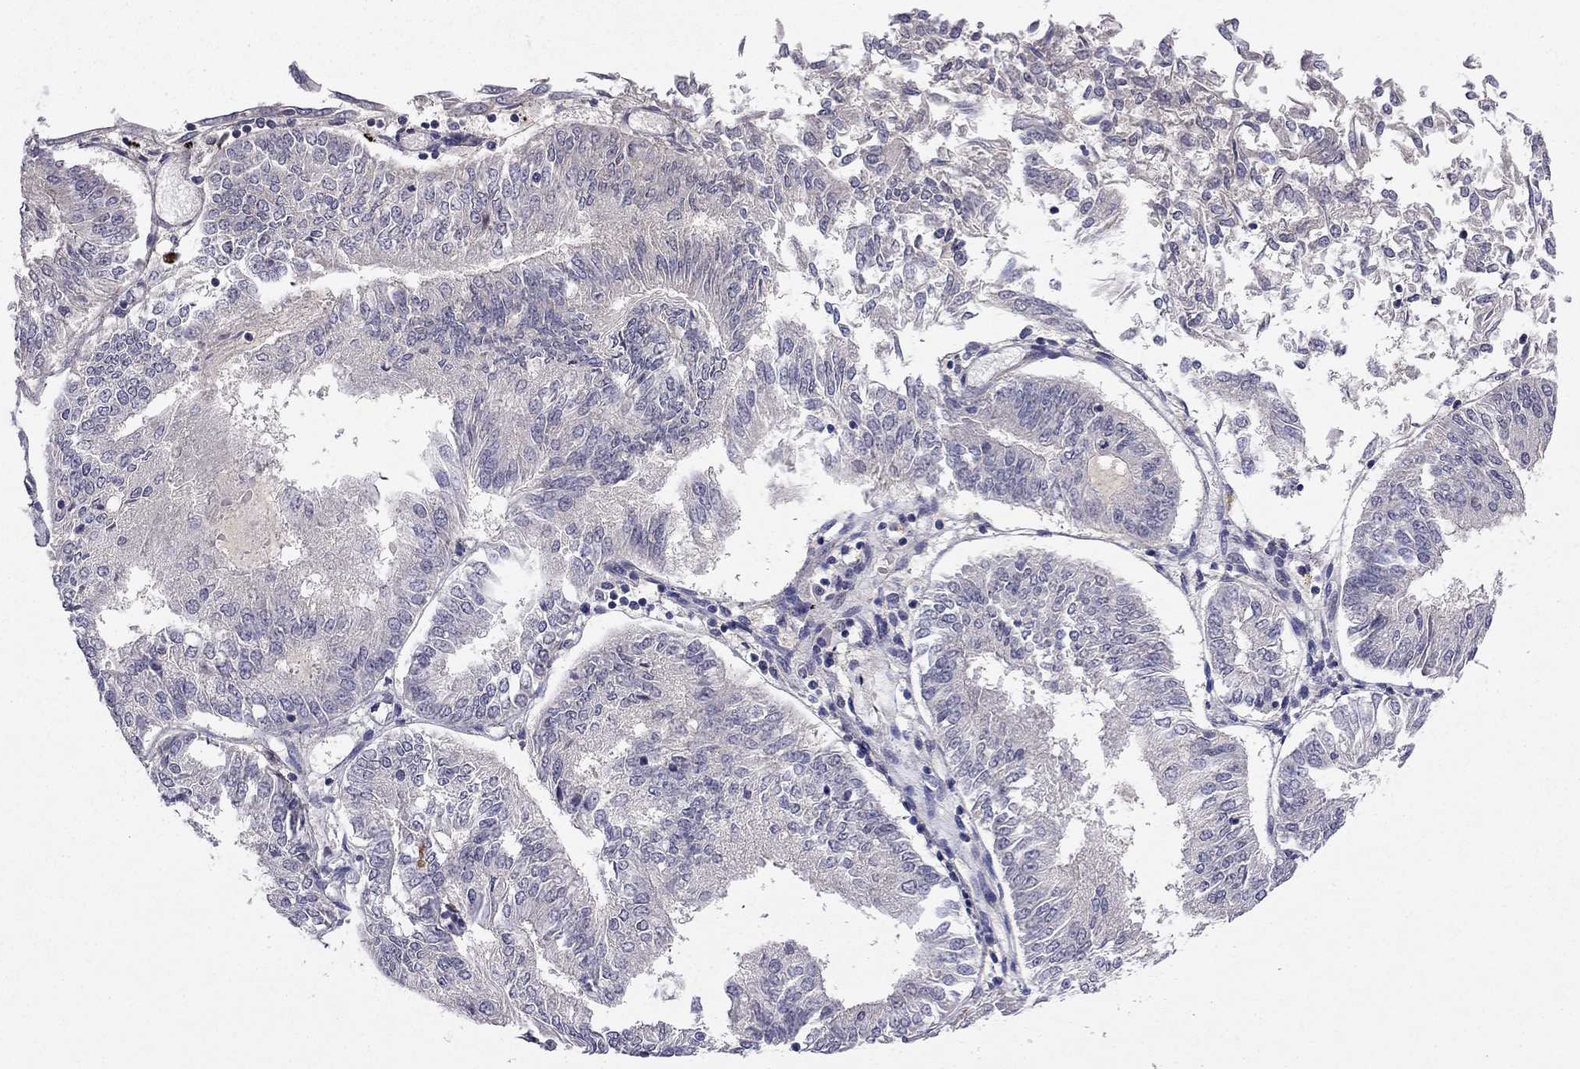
{"staining": {"intensity": "negative", "quantity": "none", "location": "none"}, "tissue": "endometrial cancer", "cell_type": "Tumor cells", "image_type": "cancer", "snomed": [{"axis": "morphology", "description": "Adenocarcinoma, NOS"}, {"axis": "topography", "description": "Endometrium"}], "caption": "Tumor cells are negative for brown protein staining in adenocarcinoma (endometrial).", "gene": "ESR2", "patient": {"sex": "female", "age": 58}}